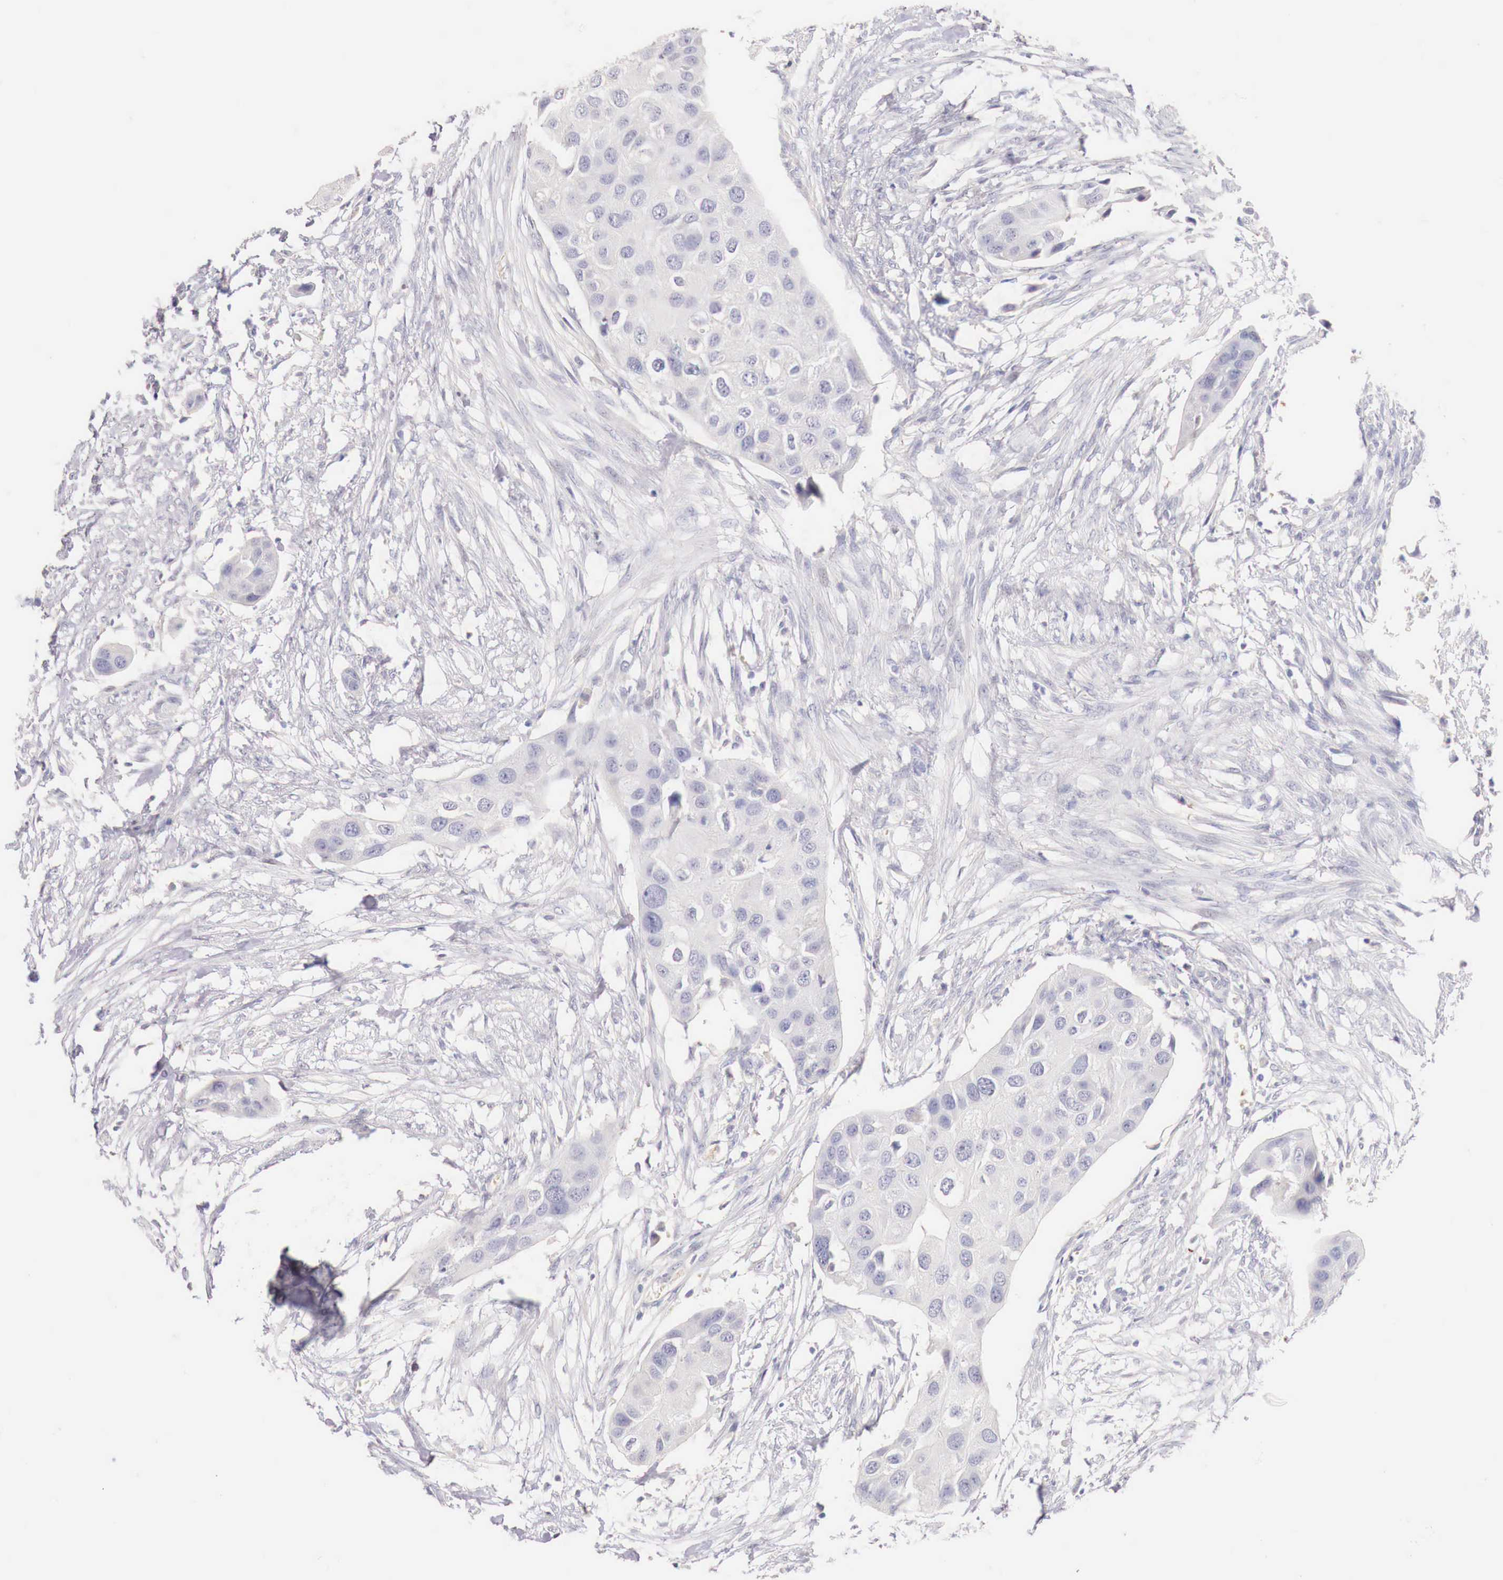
{"staining": {"intensity": "negative", "quantity": "none", "location": "none"}, "tissue": "urothelial cancer", "cell_type": "Tumor cells", "image_type": "cancer", "snomed": [{"axis": "morphology", "description": "Urothelial carcinoma, High grade"}, {"axis": "topography", "description": "Urinary bladder"}], "caption": "There is no significant staining in tumor cells of urothelial cancer. Brightfield microscopy of IHC stained with DAB (3,3'-diaminobenzidine) (brown) and hematoxylin (blue), captured at high magnification.", "gene": "ITIH6", "patient": {"sex": "male", "age": 55}}